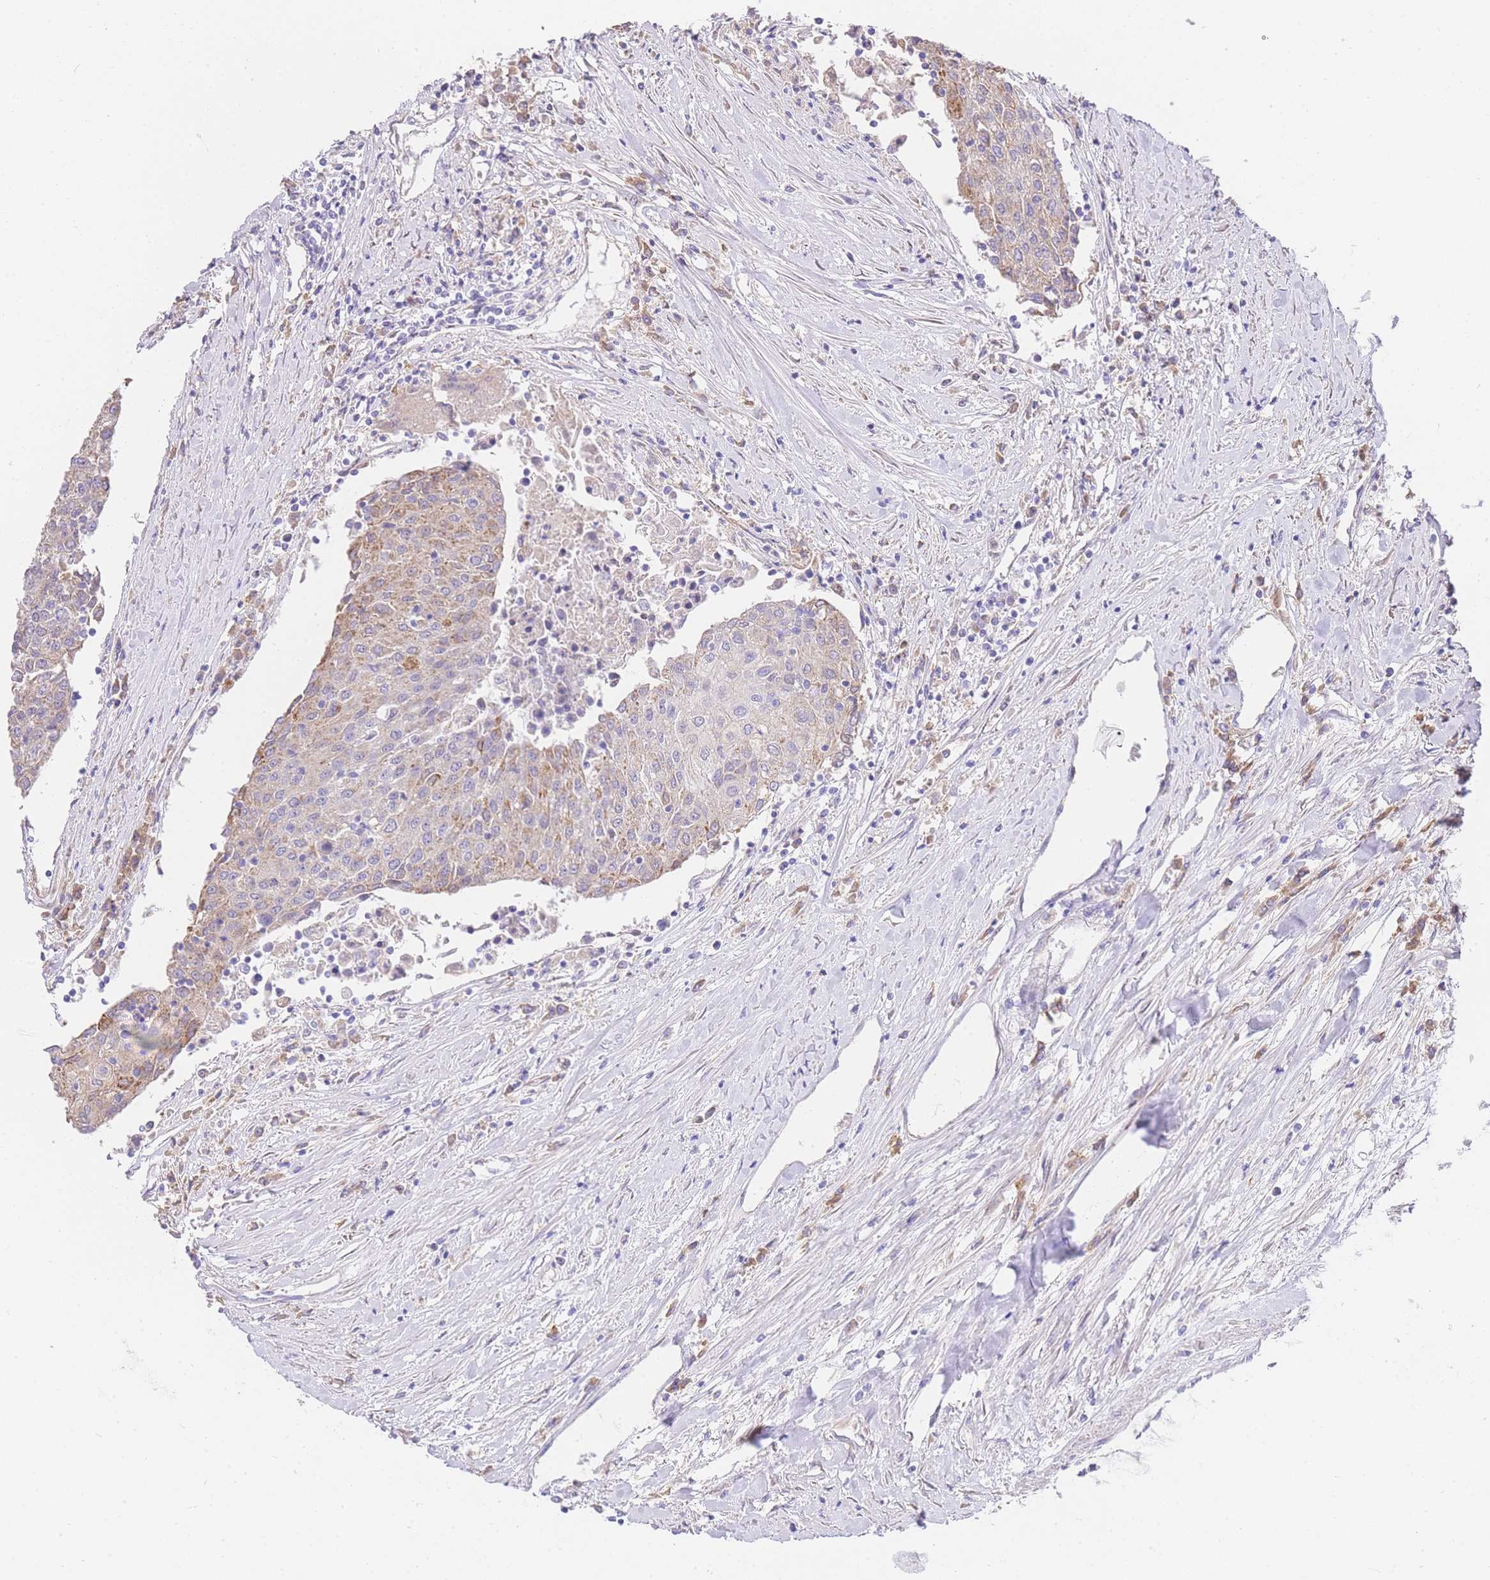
{"staining": {"intensity": "moderate", "quantity": "<25%", "location": "cytoplasmic/membranous"}, "tissue": "urothelial cancer", "cell_type": "Tumor cells", "image_type": "cancer", "snomed": [{"axis": "morphology", "description": "Urothelial carcinoma, High grade"}, {"axis": "topography", "description": "Urinary bladder"}], "caption": "Immunohistochemical staining of high-grade urothelial carcinoma shows low levels of moderate cytoplasmic/membranous protein expression in approximately <25% of tumor cells. Immunohistochemistry stains the protein of interest in brown and the nuclei are stained blue.", "gene": "C2orf88", "patient": {"sex": "female", "age": 85}}